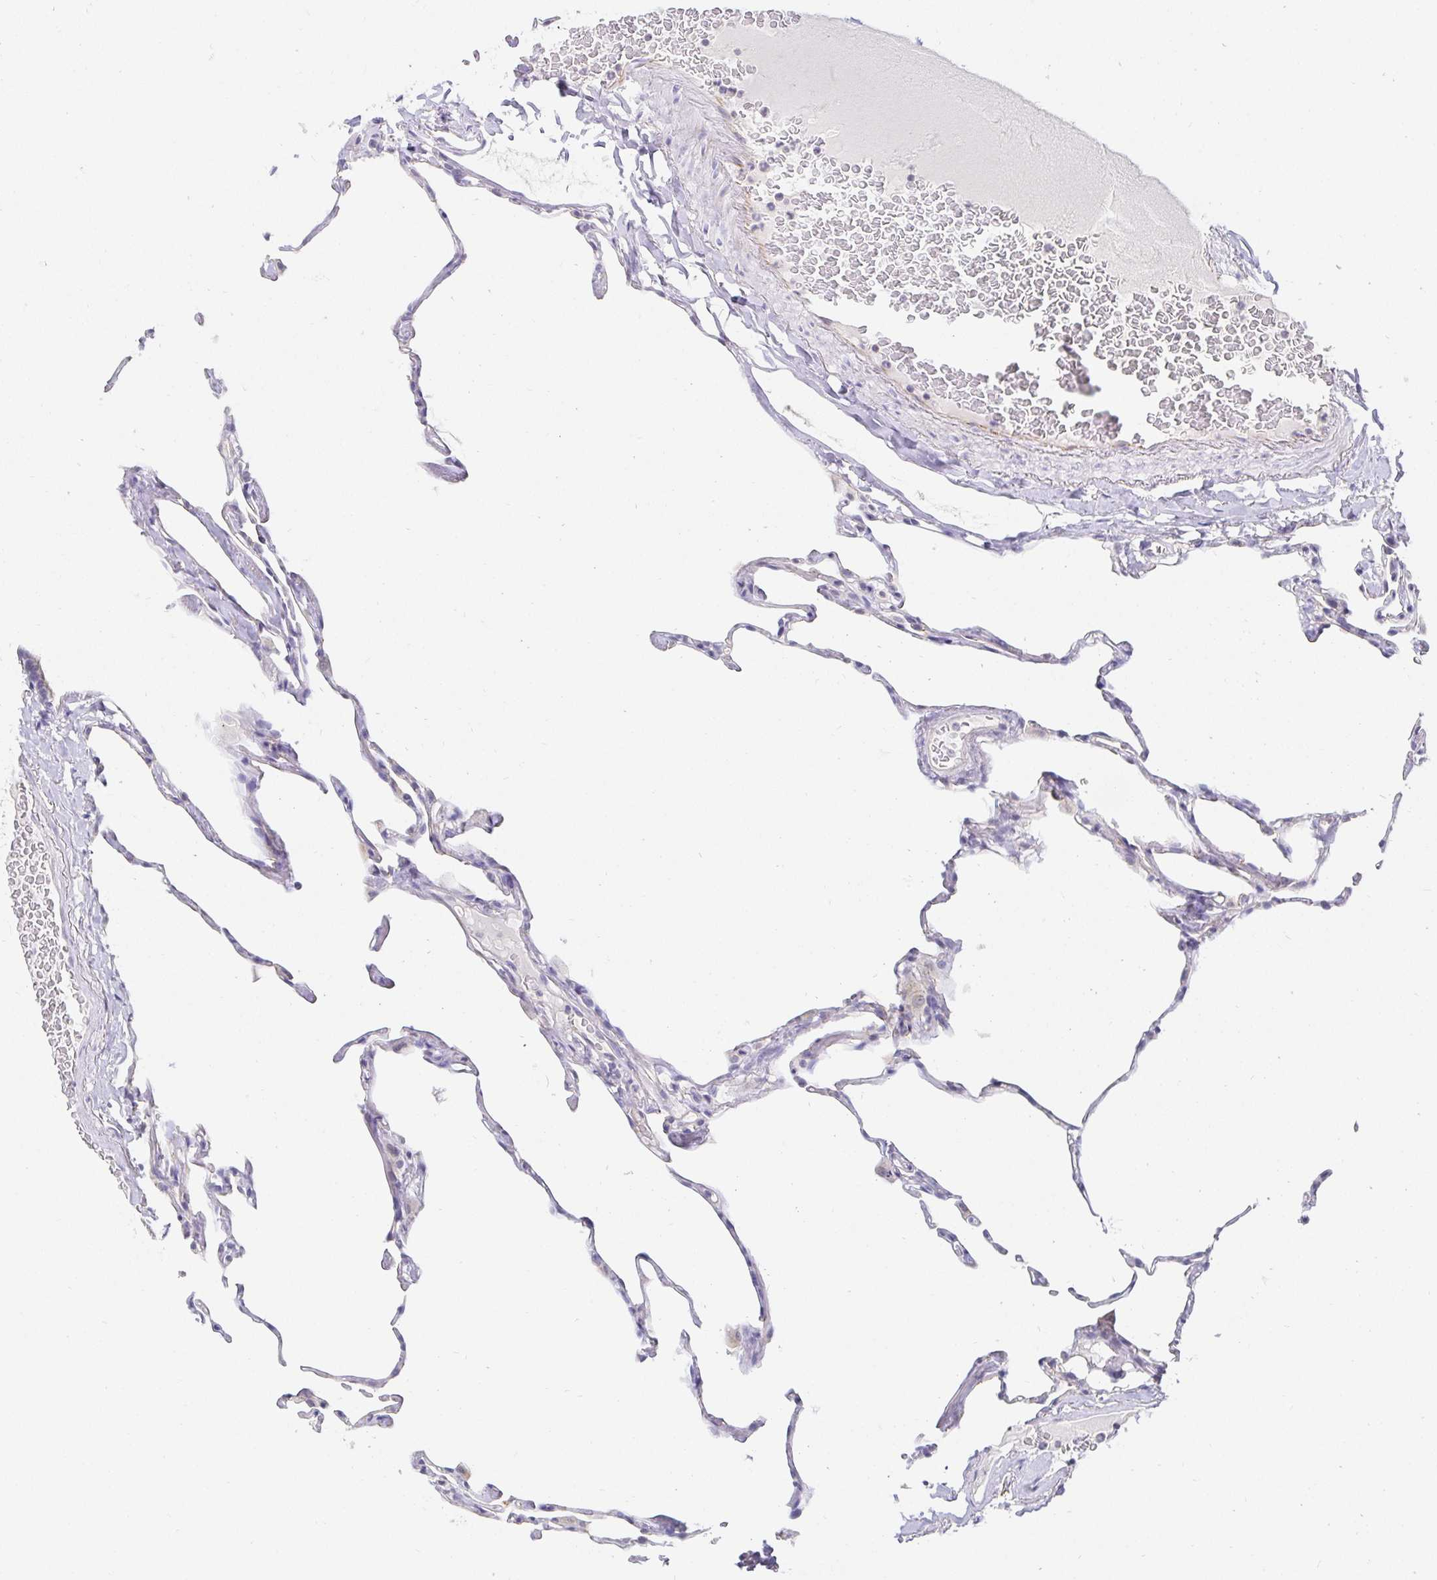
{"staining": {"intensity": "negative", "quantity": "none", "location": "none"}, "tissue": "lung", "cell_type": "Alveolar cells", "image_type": "normal", "snomed": [{"axis": "morphology", "description": "Normal tissue, NOS"}, {"axis": "topography", "description": "Lung"}], "caption": "High magnification brightfield microscopy of normal lung stained with DAB (brown) and counterstained with hematoxylin (blue): alveolar cells show no significant expression.", "gene": "PDX1", "patient": {"sex": "male", "age": 65}}